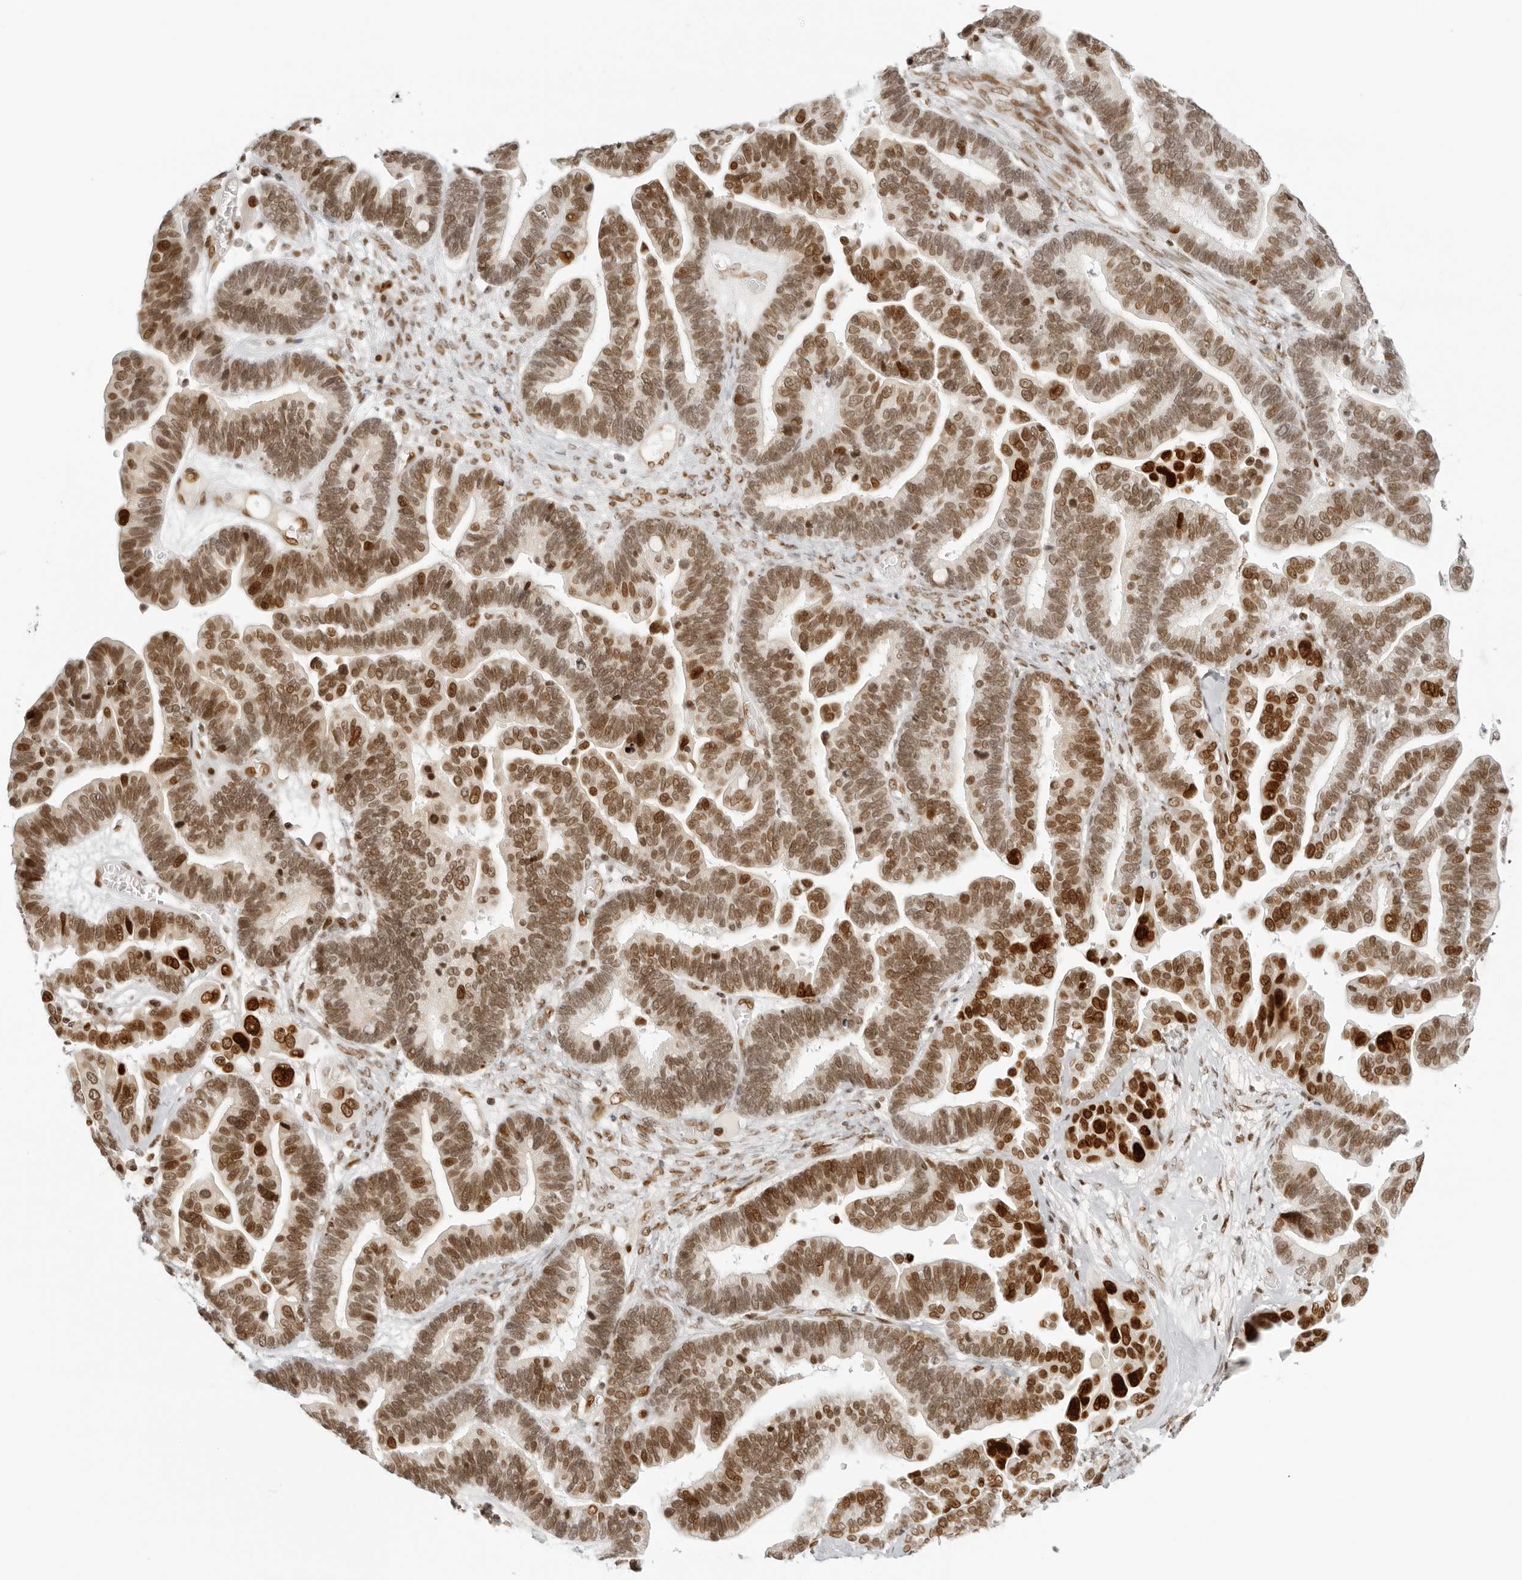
{"staining": {"intensity": "moderate", "quantity": ">75%", "location": "nuclear"}, "tissue": "ovarian cancer", "cell_type": "Tumor cells", "image_type": "cancer", "snomed": [{"axis": "morphology", "description": "Cystadenocarcinoma, serous, NOS"}, {"axis": "topography", "description": "Ovary"}], "caption": "This is a micrograph of immunohistochemistry staining of ovarian cancer (serous cystadenocarcinoma), which shows moderate expression in the nuclear of tumor cells.", "gene": "RCC1", "patient": {"sex": "female", "age": 56}}